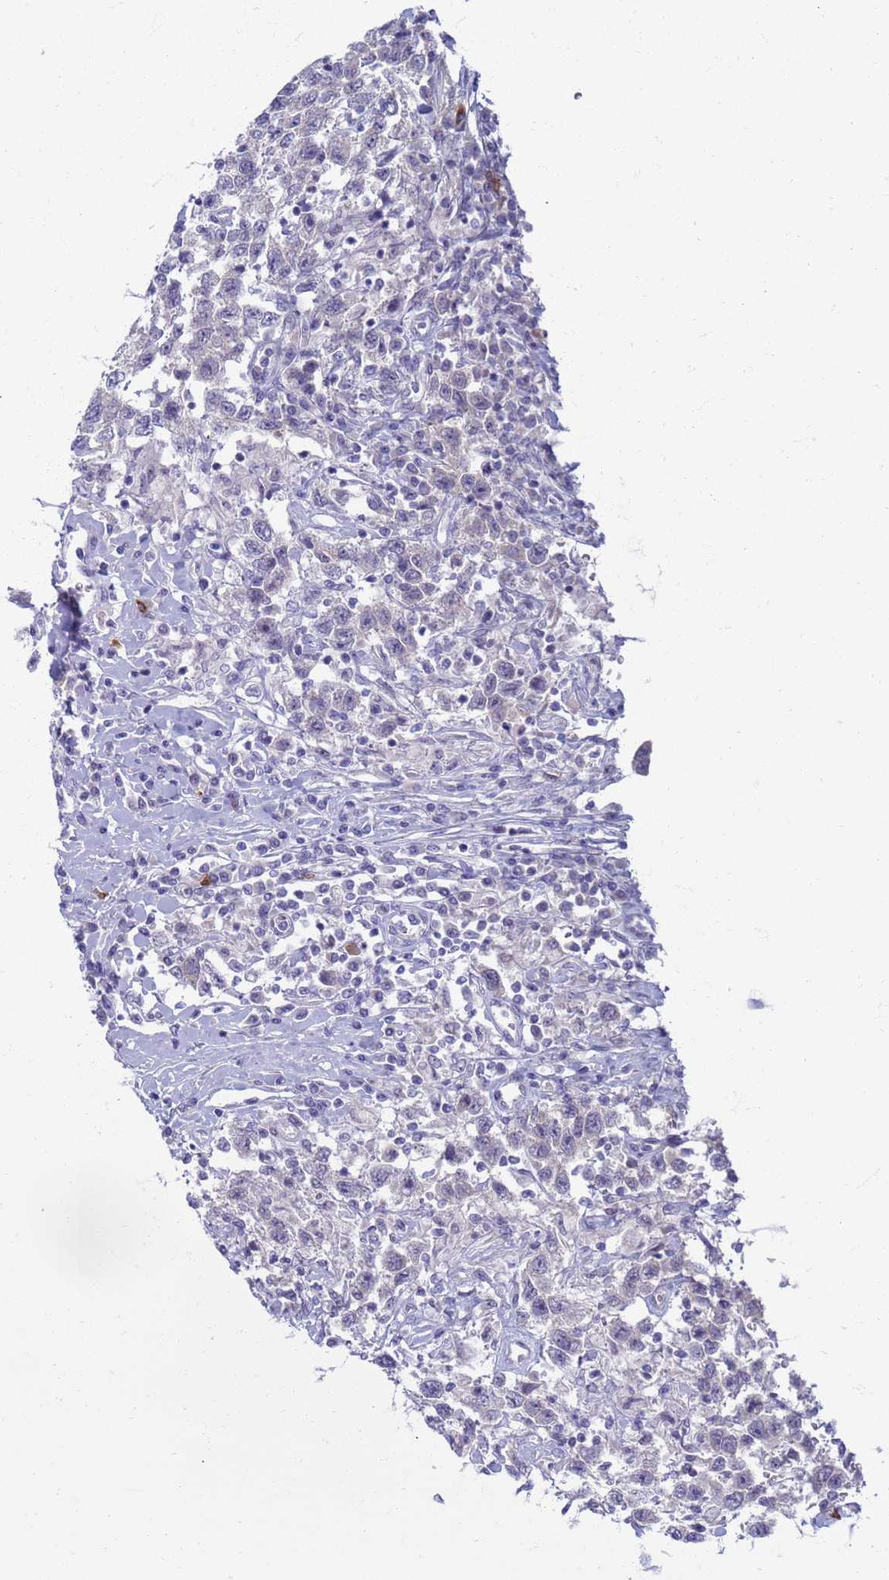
{"staining": {"intensity": "negative", "quantity": "none", "location": "none"}, "tissue": "testis cancer", "cell_type": "Tumor cells", "image_type": "cancer", "snomed": [{"axis": "morphology", "description": "Seminoma, NOS"}, {"axis": "topography", "description": "Testis"}], "caption": "The IHC micrograph has no significant expression in tumor cells of seminoma (testis) tissue.", "gene": "CLCA2", "patient": {"sex": "male", "age": 41}}